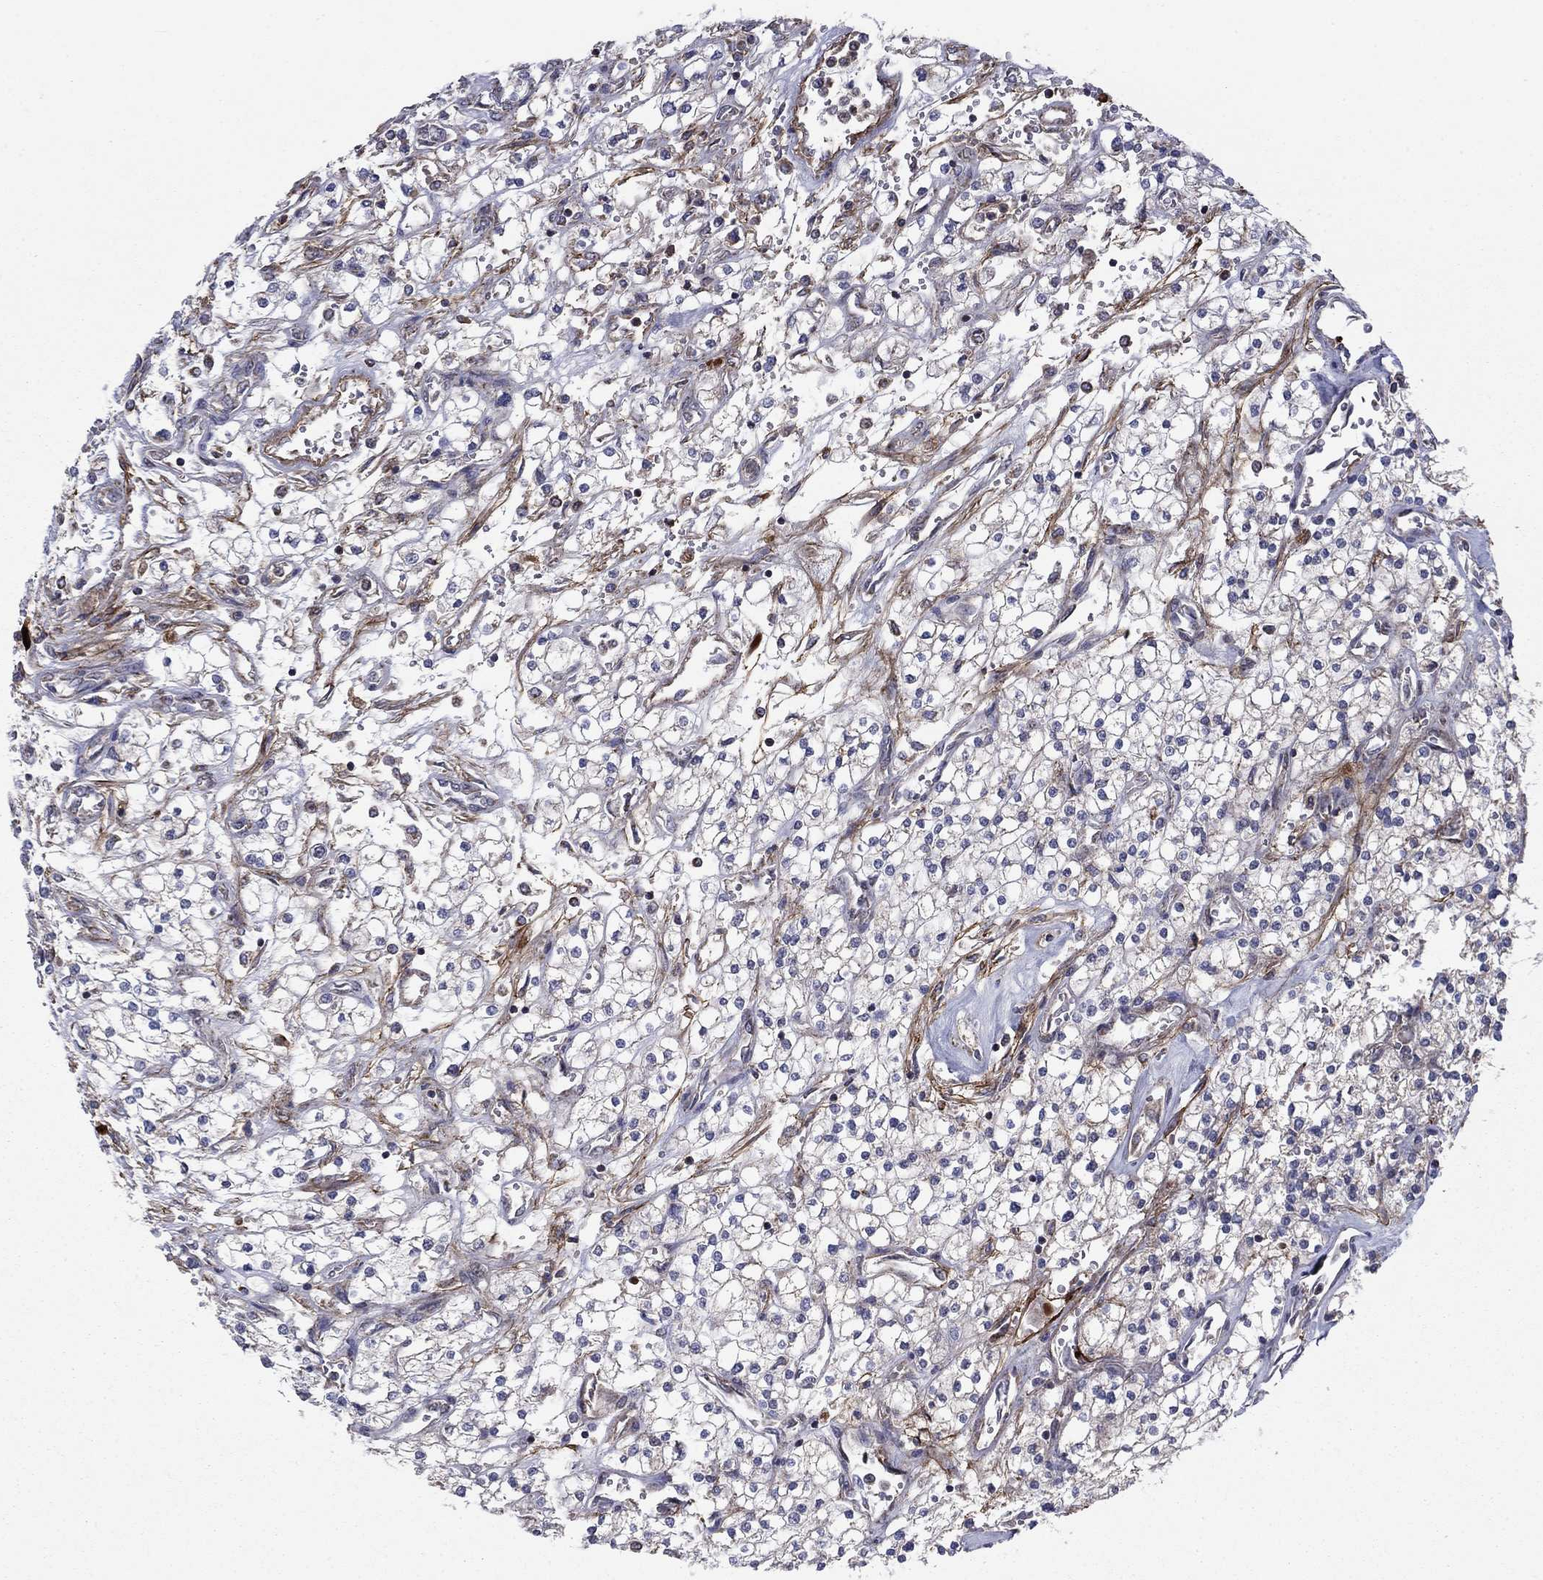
{"staining": {"intensity": "moderate", "quantity": "<25%", "location": "cytoplasmic/membranous"}, "tissue": "renal cancer", "cell_type": "Tumor cells", "image_type": "cancer", "snomed": [{"axis": "morphology", "description": "Adenocarcinoma, NOS"}, {"axis": "topography", "description": "Kidney"}], "caption": "Protein expression analysis of renal cancer exhibits moderate cytoplasmic/membranous expression in approximately <25% of tumor cells. (brown staining indicates protein expression, while blue staining denotes nuclei).", "gene": "DOP1B", "patient": {"sex": "male", "age": 80}}